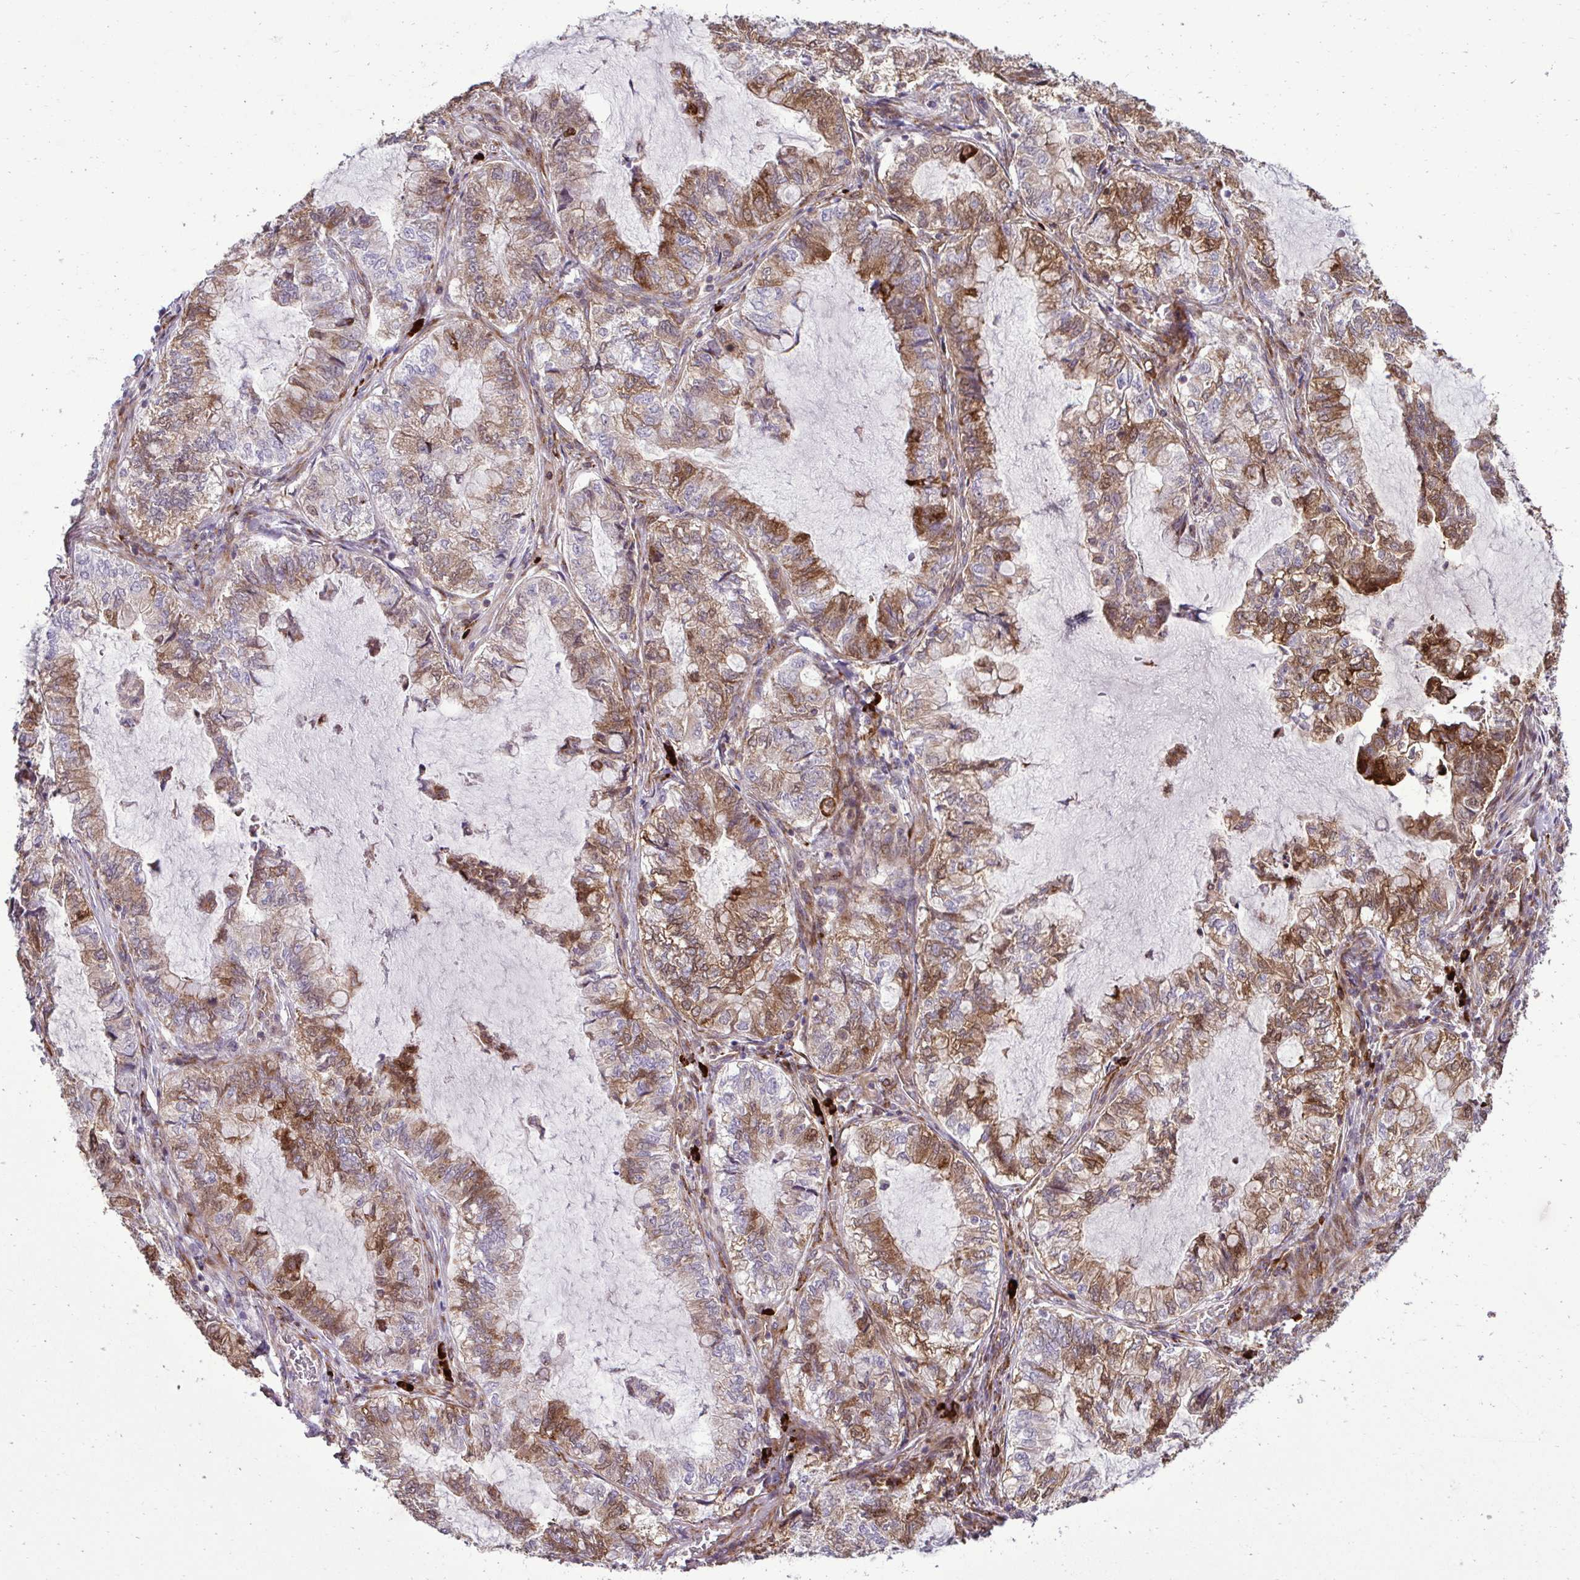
{"staining": {"intensity": "moderate", "quantity": ">75%", "location": "cytoplasmic/membranous"}, "tissue": "lung cancer", "cell_type": "Tumor cells", "image_type": "cancer", "snomed": [{"axis": "morphology", "description": "Adenocarcinoma, NOS"}, {"axis": "topography", "description": "Lymph node"}, {"axis": "topography", "description": "Lung"}], "caption": "This is a photomicrograph of IHC staining of adenocarcinoma (lung), which shows moderate staining in the cytoplasmic/membranous of tumor cells.", "gene": "LIMS1", "patient": {"sex": "male", "age": 66}}